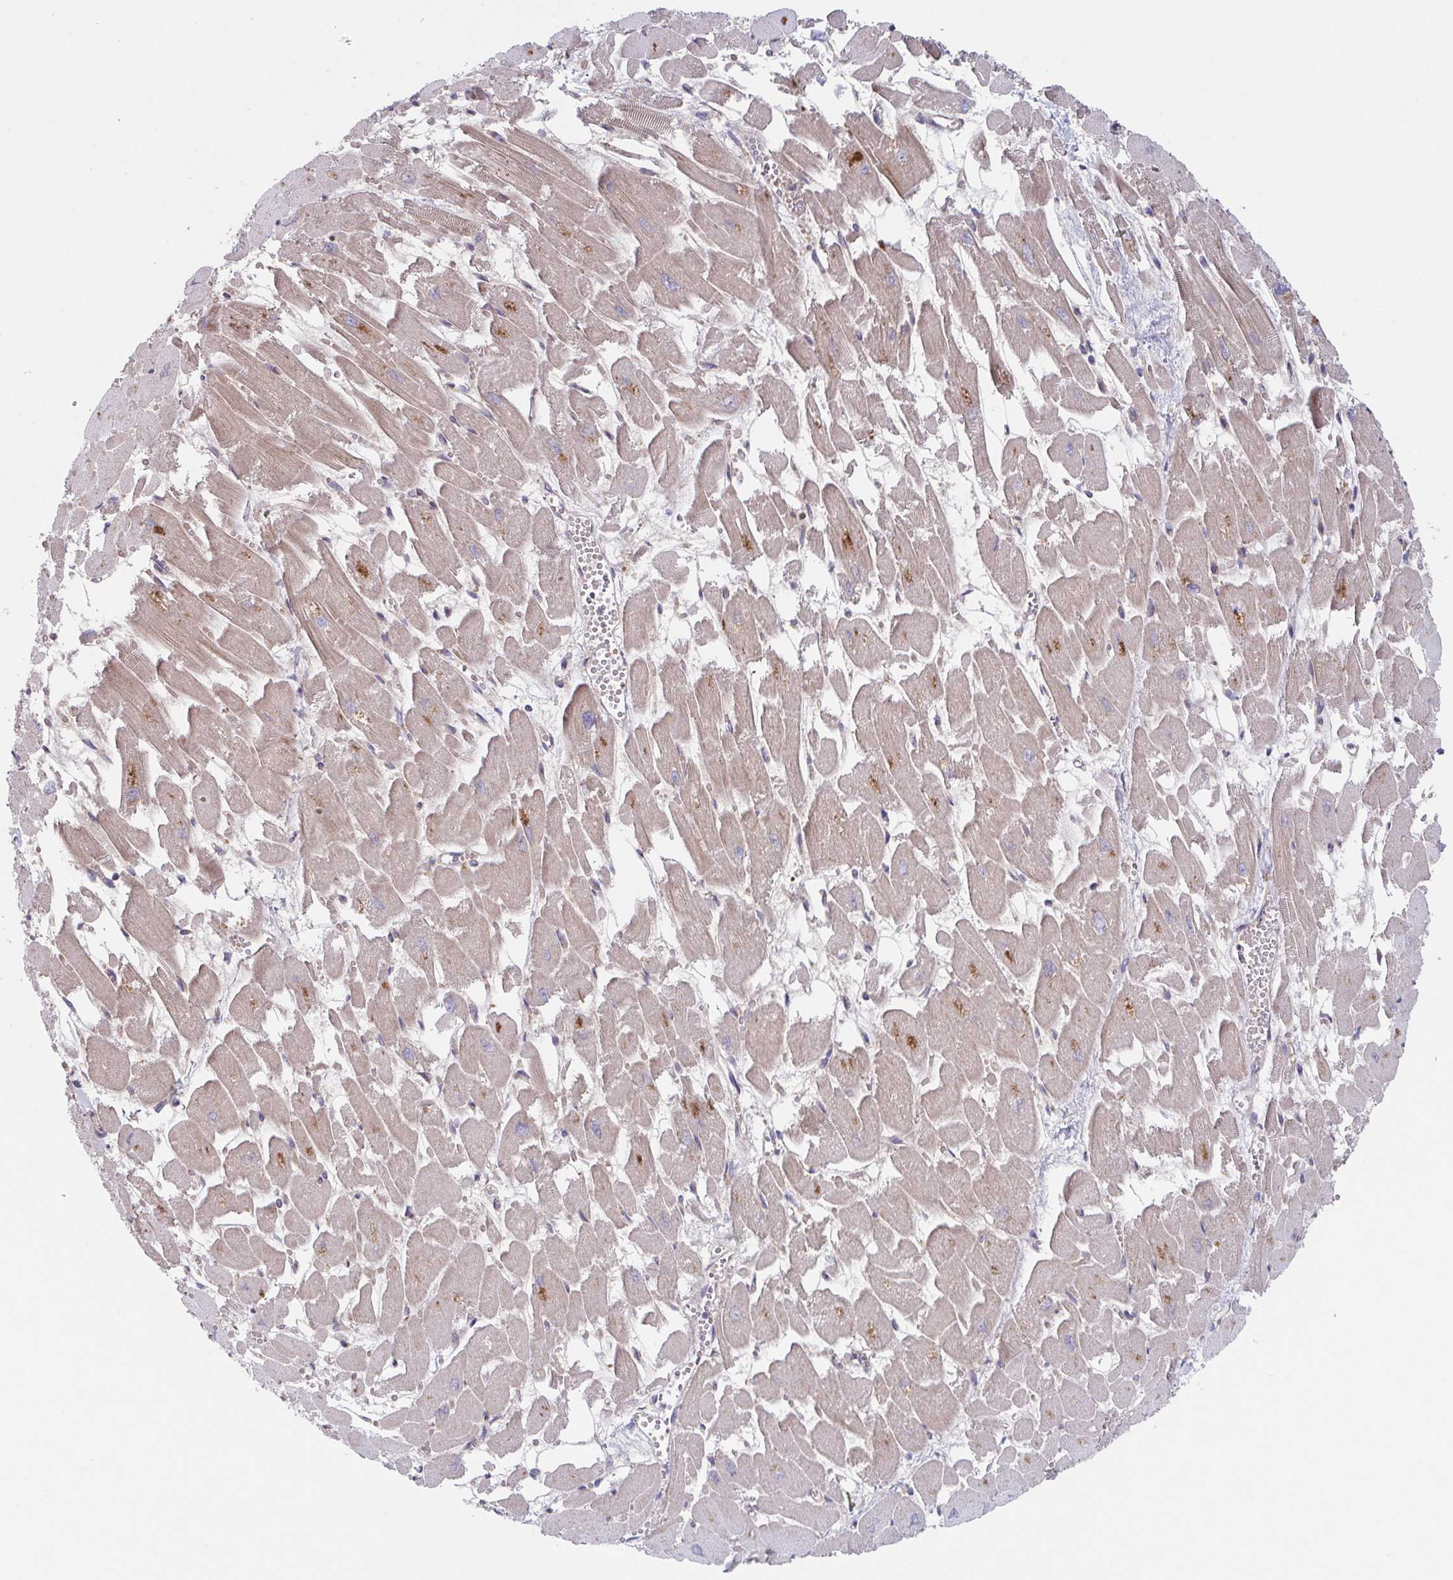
{"staining": {"intensity": "moderate", "quantity": "25%-75%", "location": "cytoplasmic/membranous"}, "tissue": "heart muscle", "cell_type": "Cardiomyocytes", "image_type": "normal", "snomed": [{"axis": "morphology", "description": "Normal tissue, NOS"}, {"axis": "topography", "description": "Heart"}], "caption": "Immunohistochemical staining of benign heart muscle demonstrates moderate cytoplasmic/membranous protein positivity in about 25%-75% of cardiomyocytes.", "gene": "COPB1", "patient": {"sex": "female", "age": 52}}